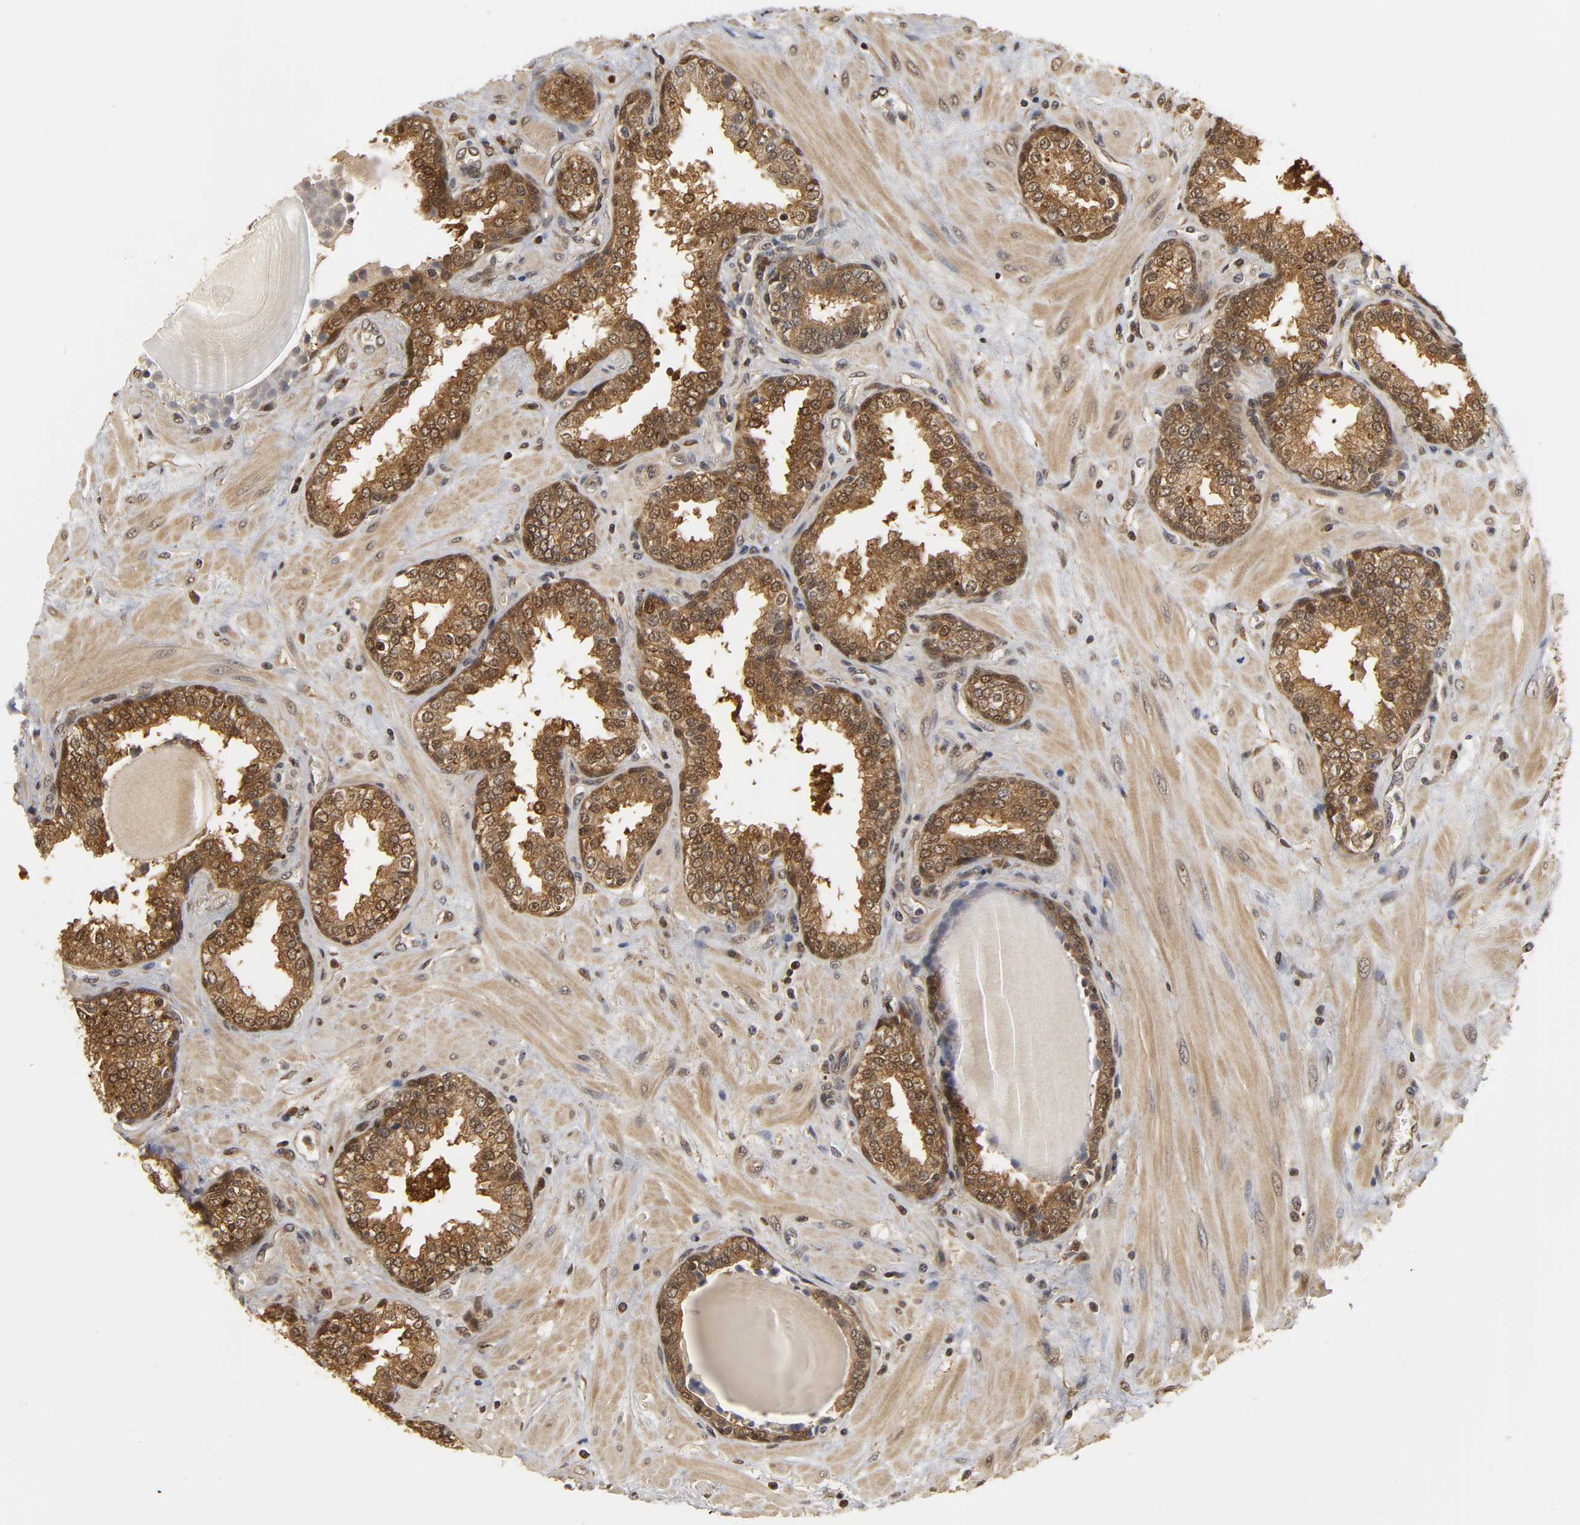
{"staining": {"intensity": "strong", "quantity": ">75%", "location": "cytoplasmic/membranous,nuclear"}, "tissue": "prostate", "cell_type": "Glandular cells", "image_type": "normal", "snomed": [{"axis": "morphology", "description": "Normal tissue, NOS"}, {"axis": "topography", "description": "Prostate"}], "caption": "This micrograph exhibits immunohistochemistry staining of benign human prostate, with high strong cytoplasmic/membranous,nuclear staining in approximately >75% of glandular cells.", "gene": "PARK7", "patient": {"sex": "male", "age": 51}}